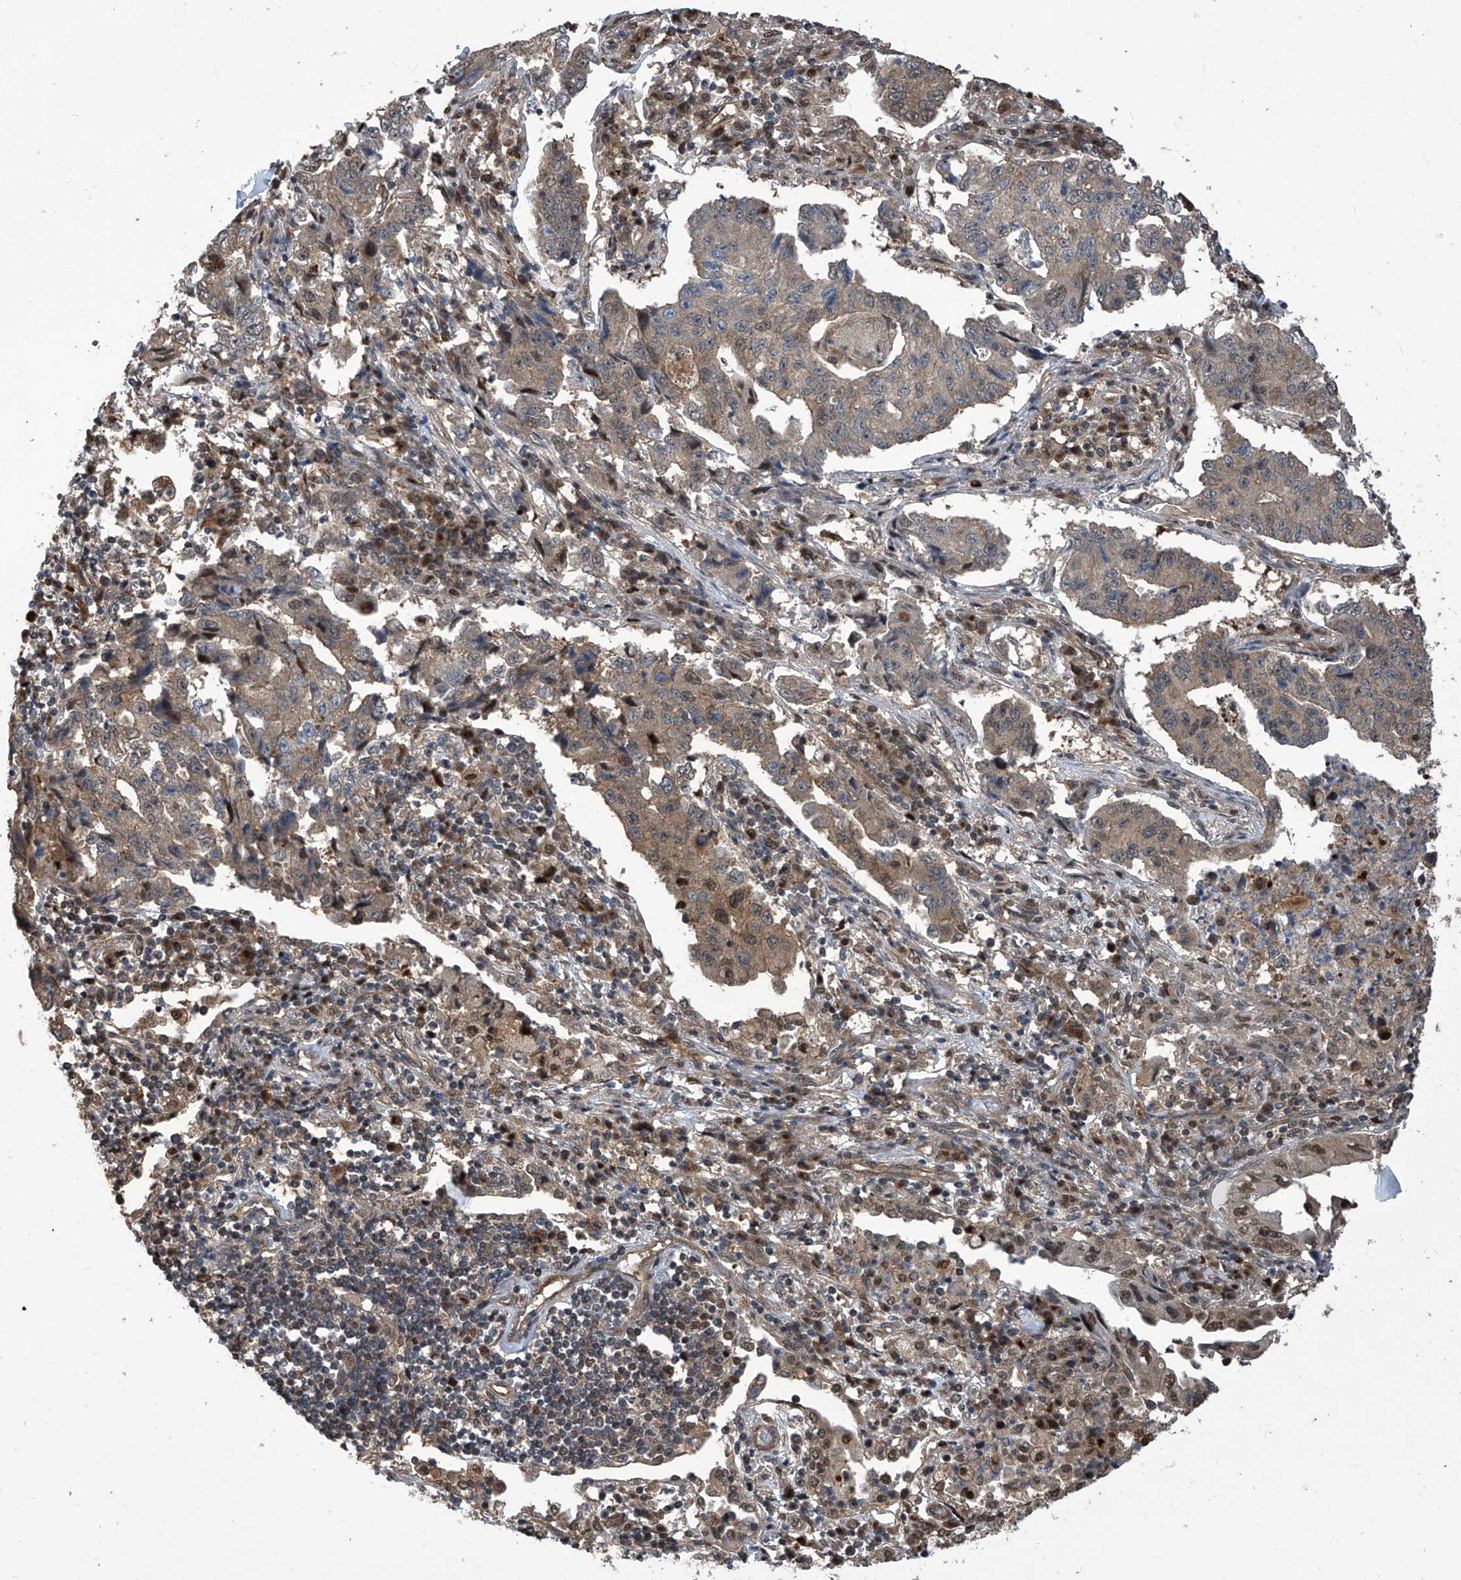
{"staining": {"intensity": "moderate", "quantity": ">75%", "location": "cytoplasmic/membranous,nuclear"}, "tissue": "lung cancer", "cell_type": "Tumor cells", "image_type": "cancer", "snomed": [{"axis": "morphology", "description": "Adenocarcinoma, NOS"}, {"axis": "topography", "description": "Lung"}], "caption": "There is medium levels of moderate cytoplasmic/membranous and nuclear staining in tumor cells of adenocarcinoma (lung), as demonstrated by immunohistochemical staining (brown color).", "gene": "PSMB1", "patient": {"sex": "female", "age": 51}}